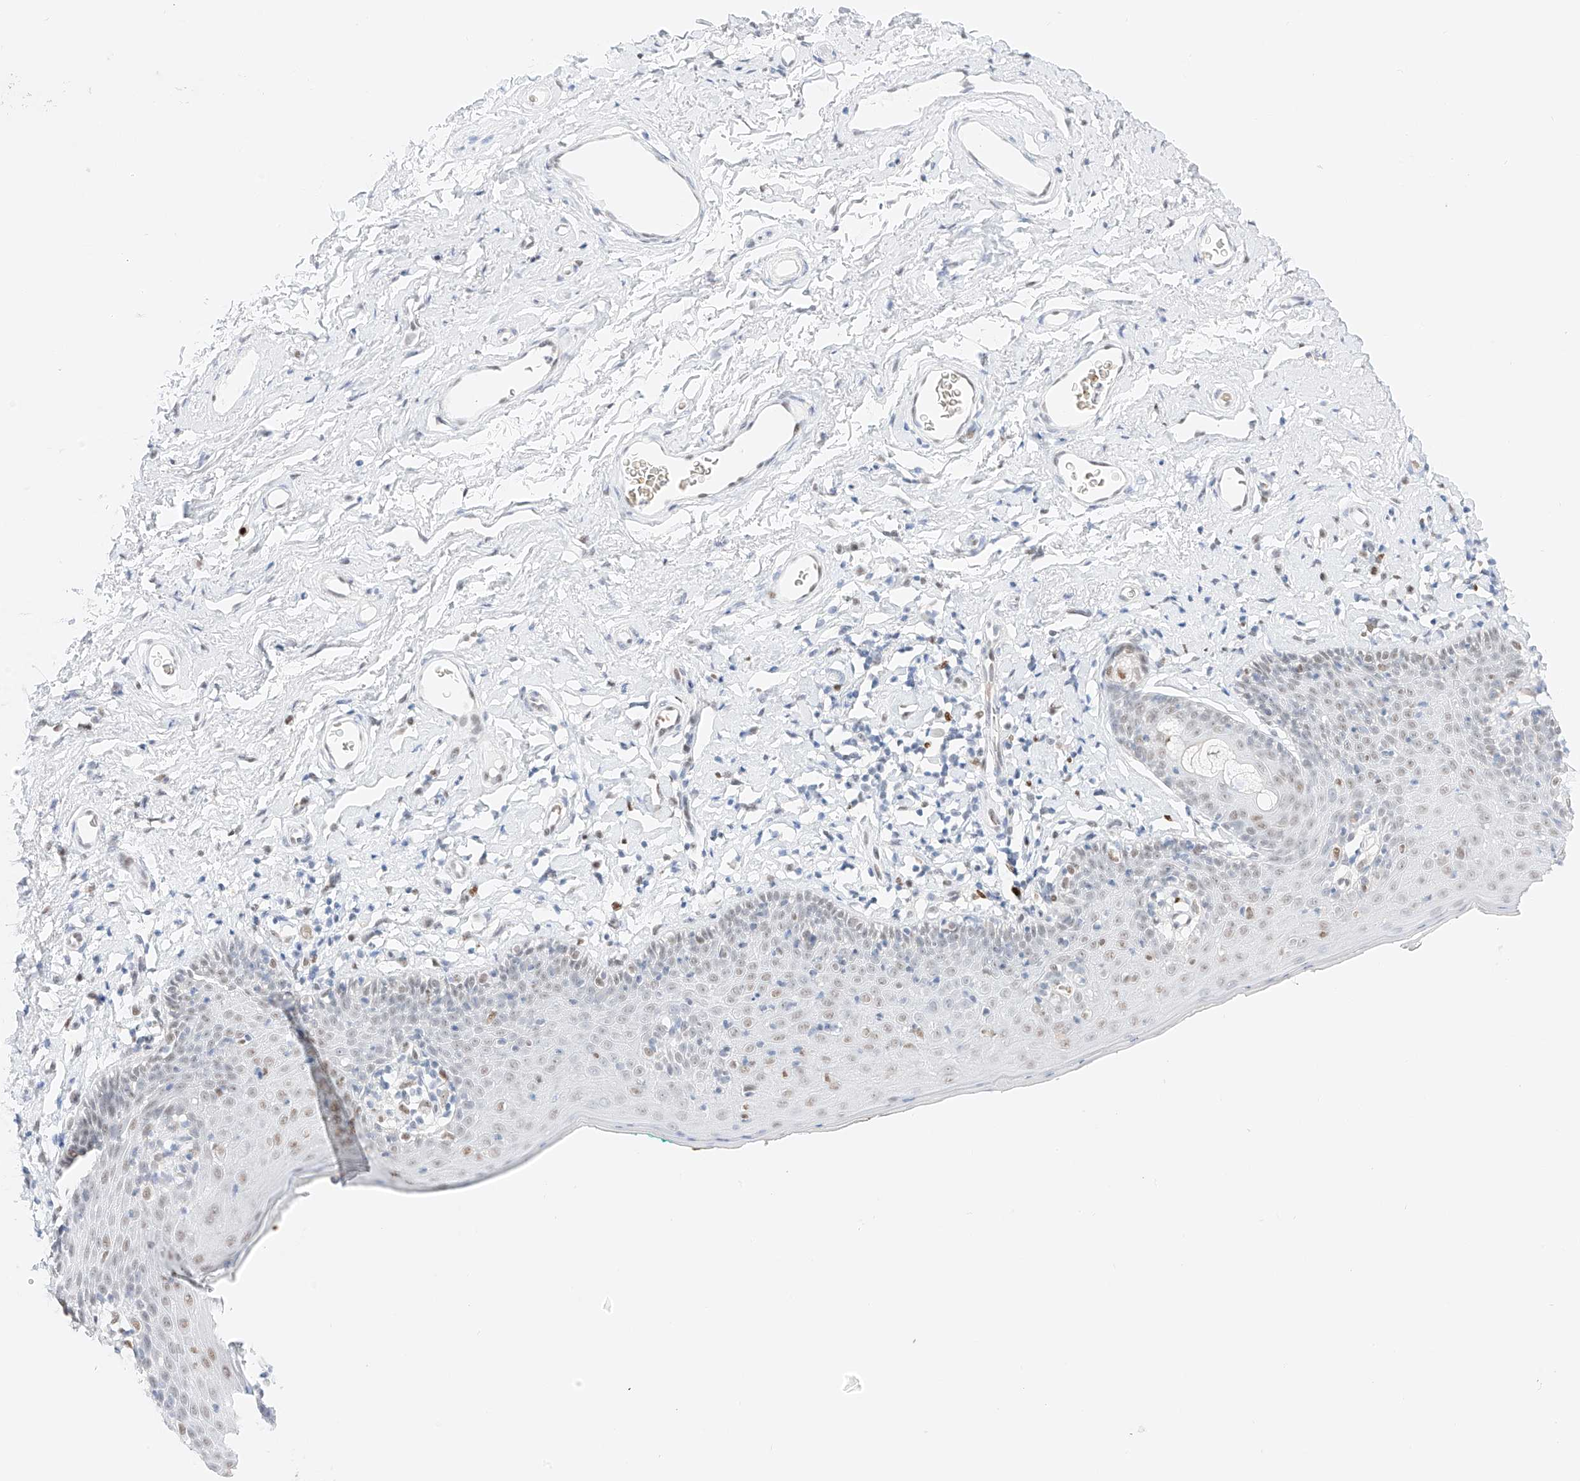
{"staining": {"intensity": "moderate", "quantity": "<25%", "location": "nuclear"}, "tissue": "skin", "cell_type": "Epidermal cells", "image_type": "normal", "snomed": [{"axis": "morphology", "description": "Normal tissue, NOS"}, {"axis": "topography", "description": "Vulva"}], "caption": "This photomicrograph reveals immunohistochemistry (IHC) staining of unremarkable skin, with low moderate nuclear positivity in about <25% of epidermal cells.", "gene": "APIP", "patient": {"sex": "female", "age": 66}}